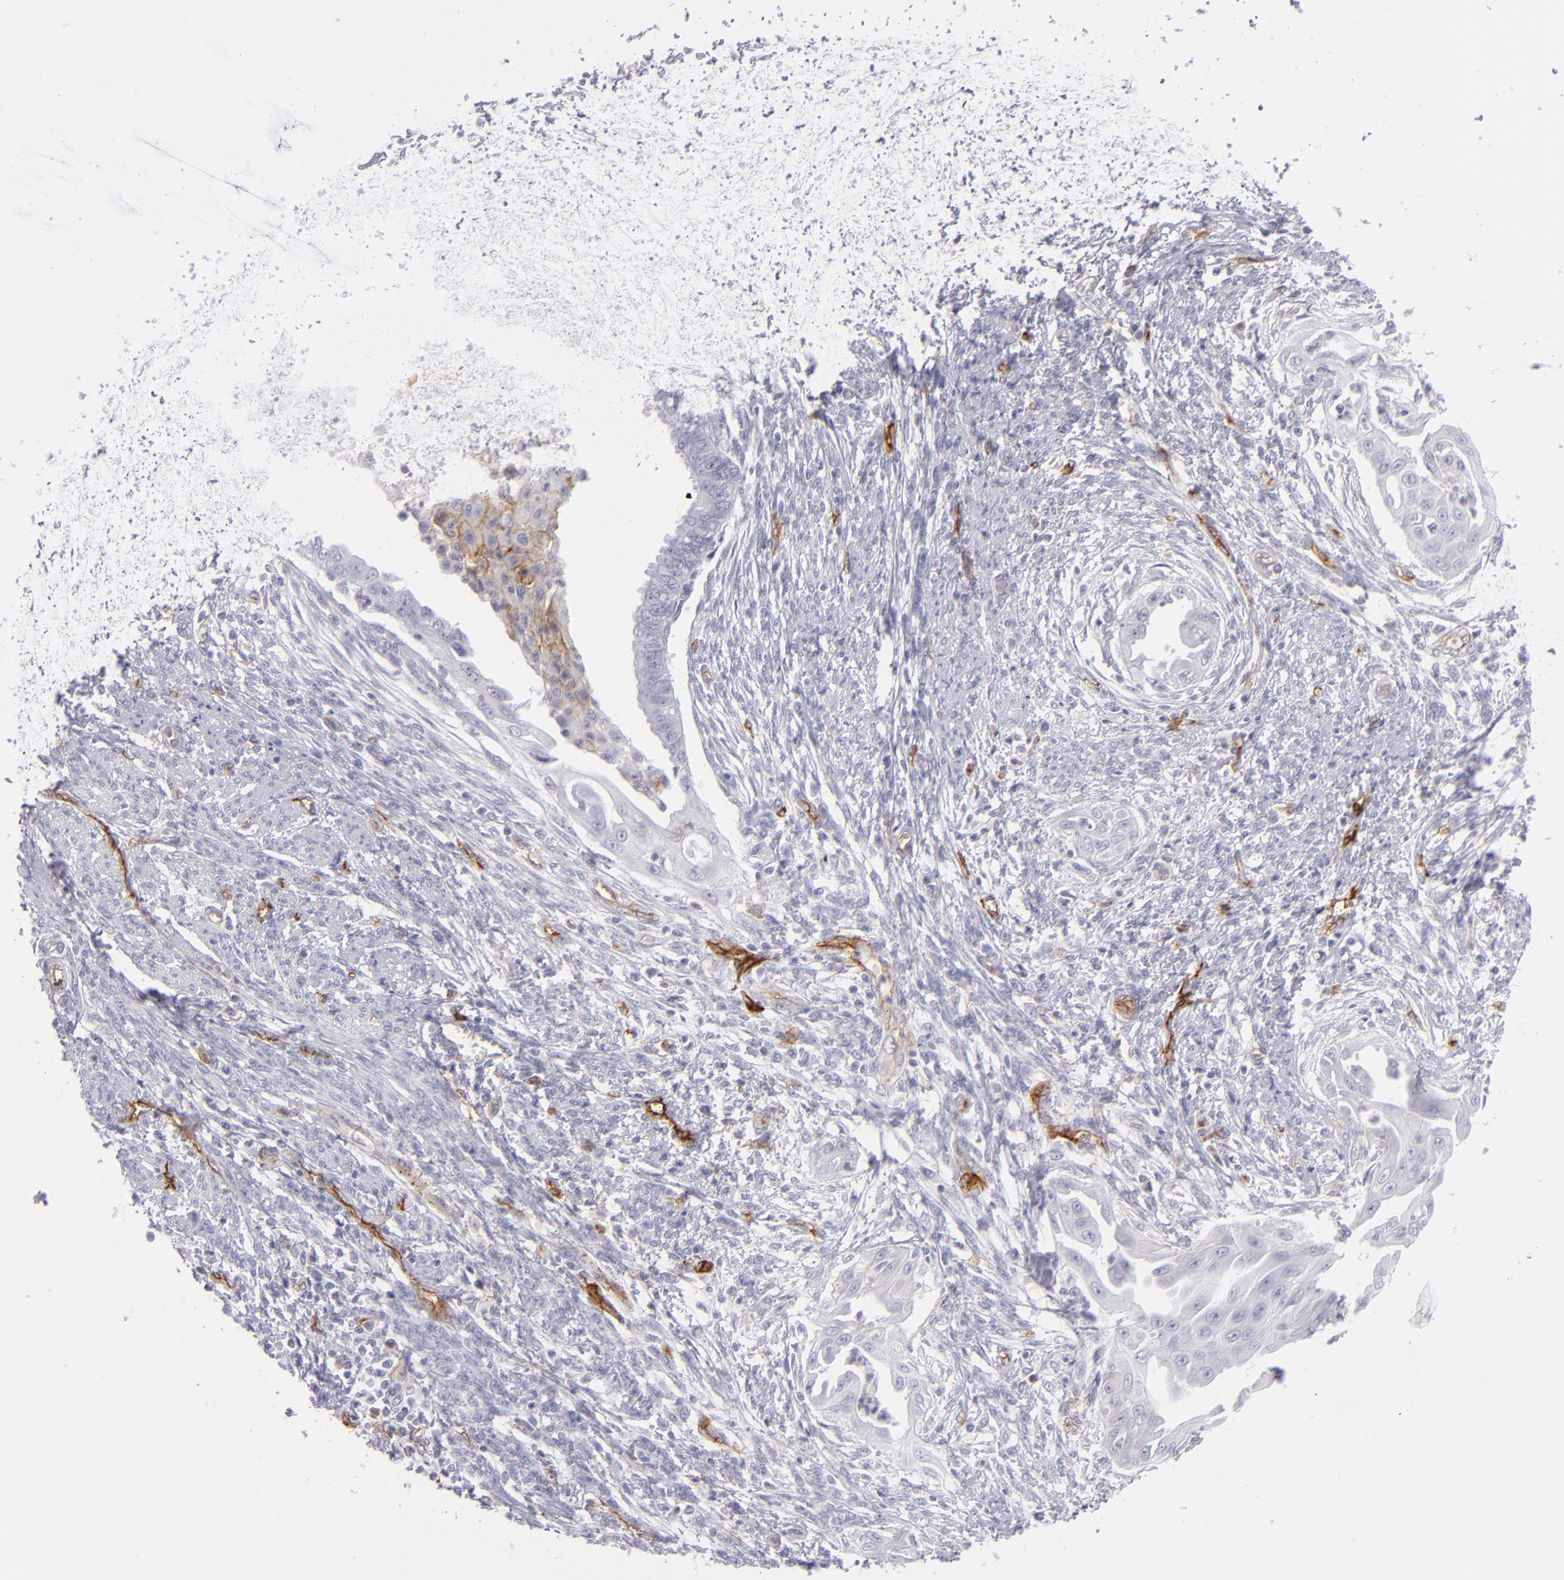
{"staining": {"intensity": "moderate", "quantity": "<25%", "location": "cytoplasmic/membranous"}, "tissue": "endometrial cancer", "cell_type": "Tumor cells", "image_type": "cancer", "snomed": [{"axis": "morphology", "description": "Adenocarcinoma, NOS"}, {"axis": "topography", "description": "Endometrium"}], "caption": "Protein analysis of endometrial cancer tissue displays moderate cytoplasmic/membranous staining in approximately <25% of tumor cells. The staining is performed using DAB brown chromogen to label protein expression. The nuclei are counter-stained blue using hematoxylin.", "gene": "THBD", "patient": {"sex": "female", "age": 66}}